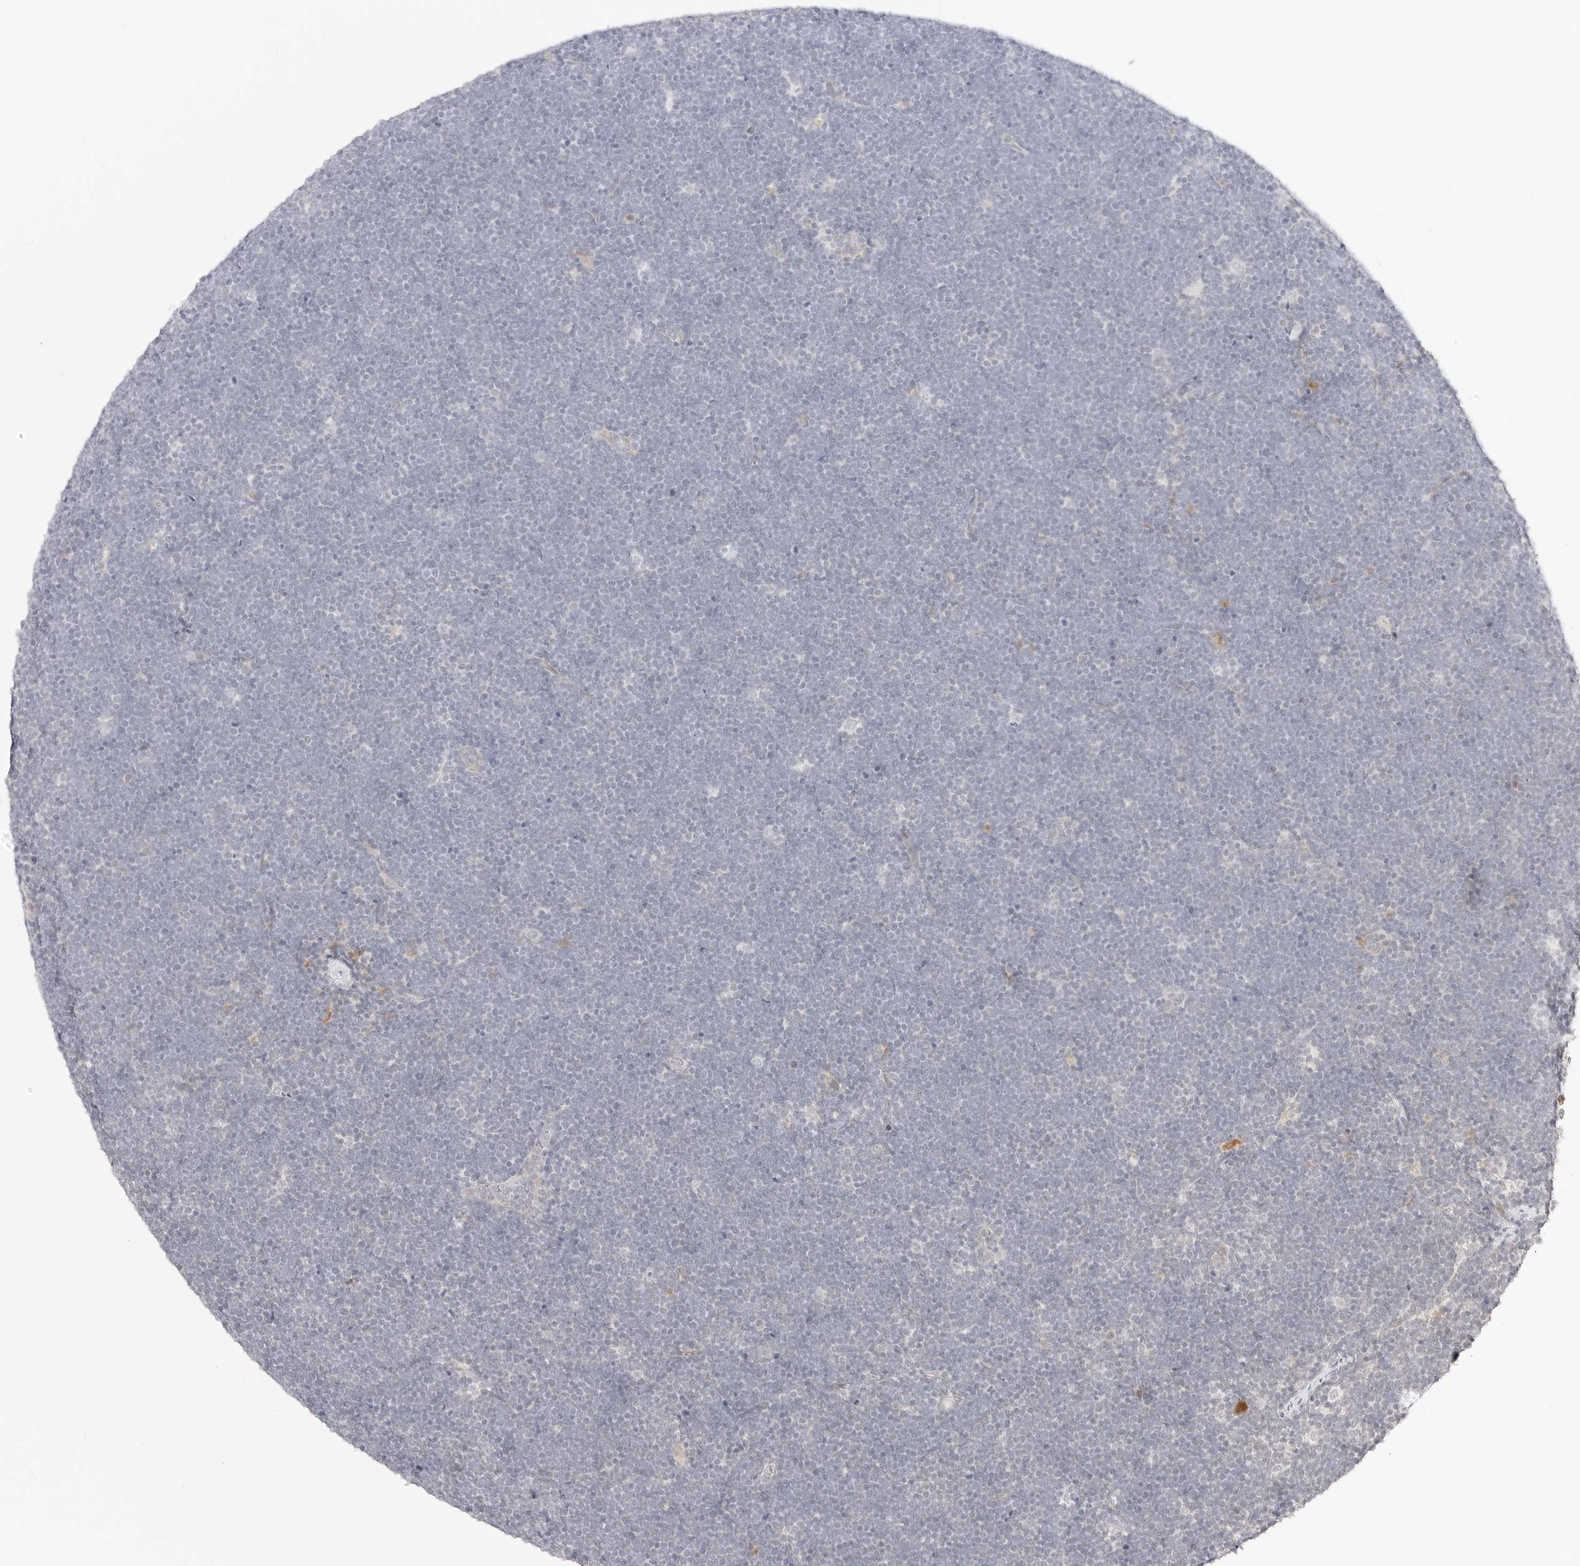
{"staining": {"intensity": "negative", "quantity": "none", "location": "none"}, "tissue": "lymphoma", "cell_type": "Tumor cells", "image_type": "cancer", "snomed": [{"axis": "morphology", "description": "Malignant lymphoma, non-Hodgkin's type, High grade"}, {"axis": "topography", "description": "Lymph node"}], "caption": "High magnification brightfield microscopy of lymphoma stained with DAB (brown) and counterstained with hematoxylin (blue): tumor cells show no significant expression. (Stains: DAB IHC with hematoxylin counter stain, Microscopy: brightfield microscopy at high magnification).", "gene": "XKR4", "patient": {"sex": "male", "age": 13}}